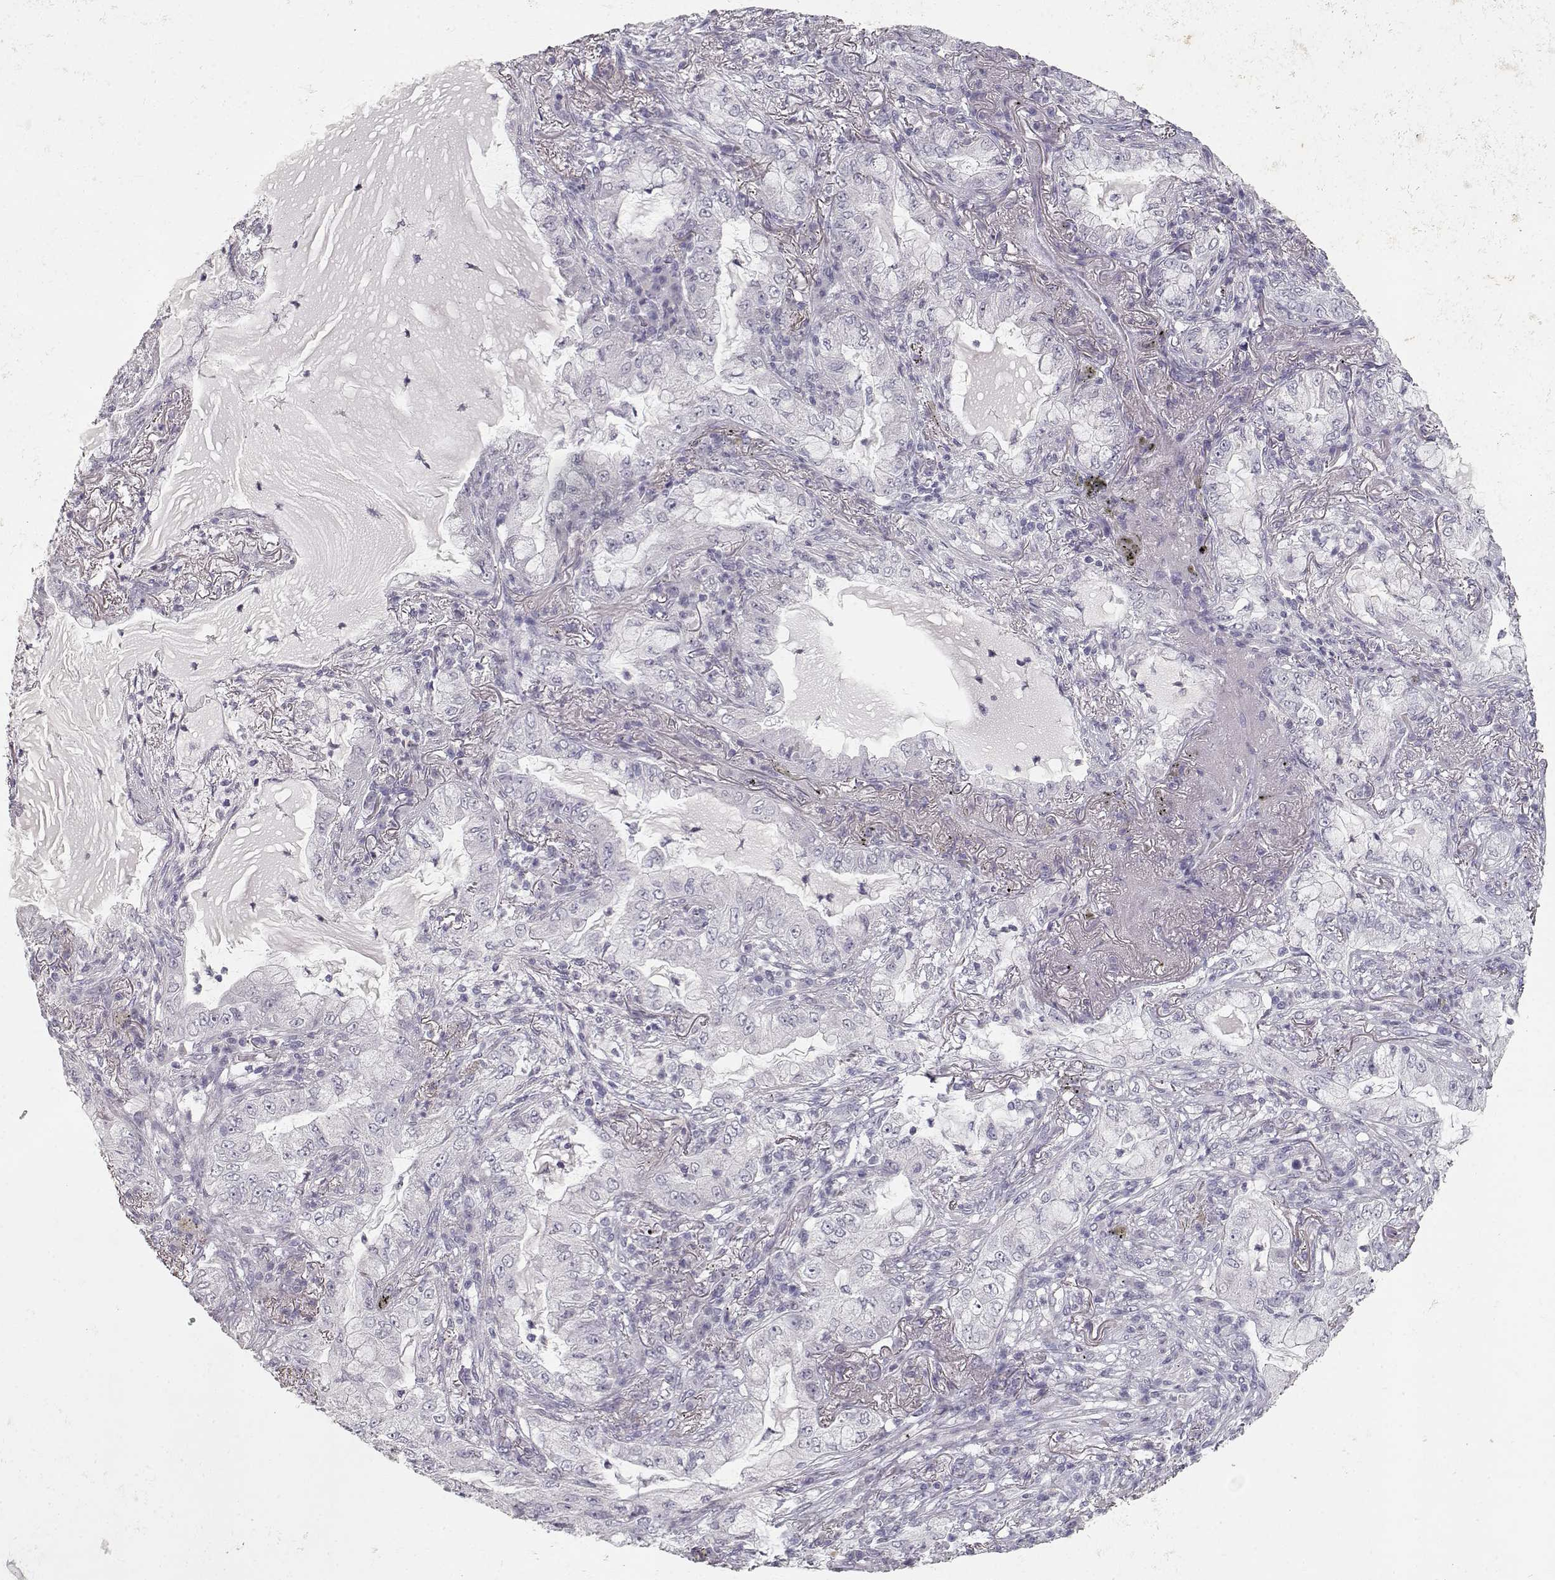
{"staining": {"intensity": "negative", "quantity": "none", "location": "none"}, "tissue": "lung cancer", "cell_type": "Tumor cells", "image_type": "cancer", "snomed": [{"axis": "morphology", "description": "Adenocarcinoma, NOS"}, {"axis": "topography", "description": "Lung"}], "caption": "High power microscopy photomicrograph of an IHC photomicrograph of lung adenocarcinoma, revealing no significant expression in tumor cells. (DAB (3,3'-diaminobenzidine) immunohistochemistry with hematoxylin counter stain).", "gene": "TPH2", "patient": {"sex": "female", "age": 73}}